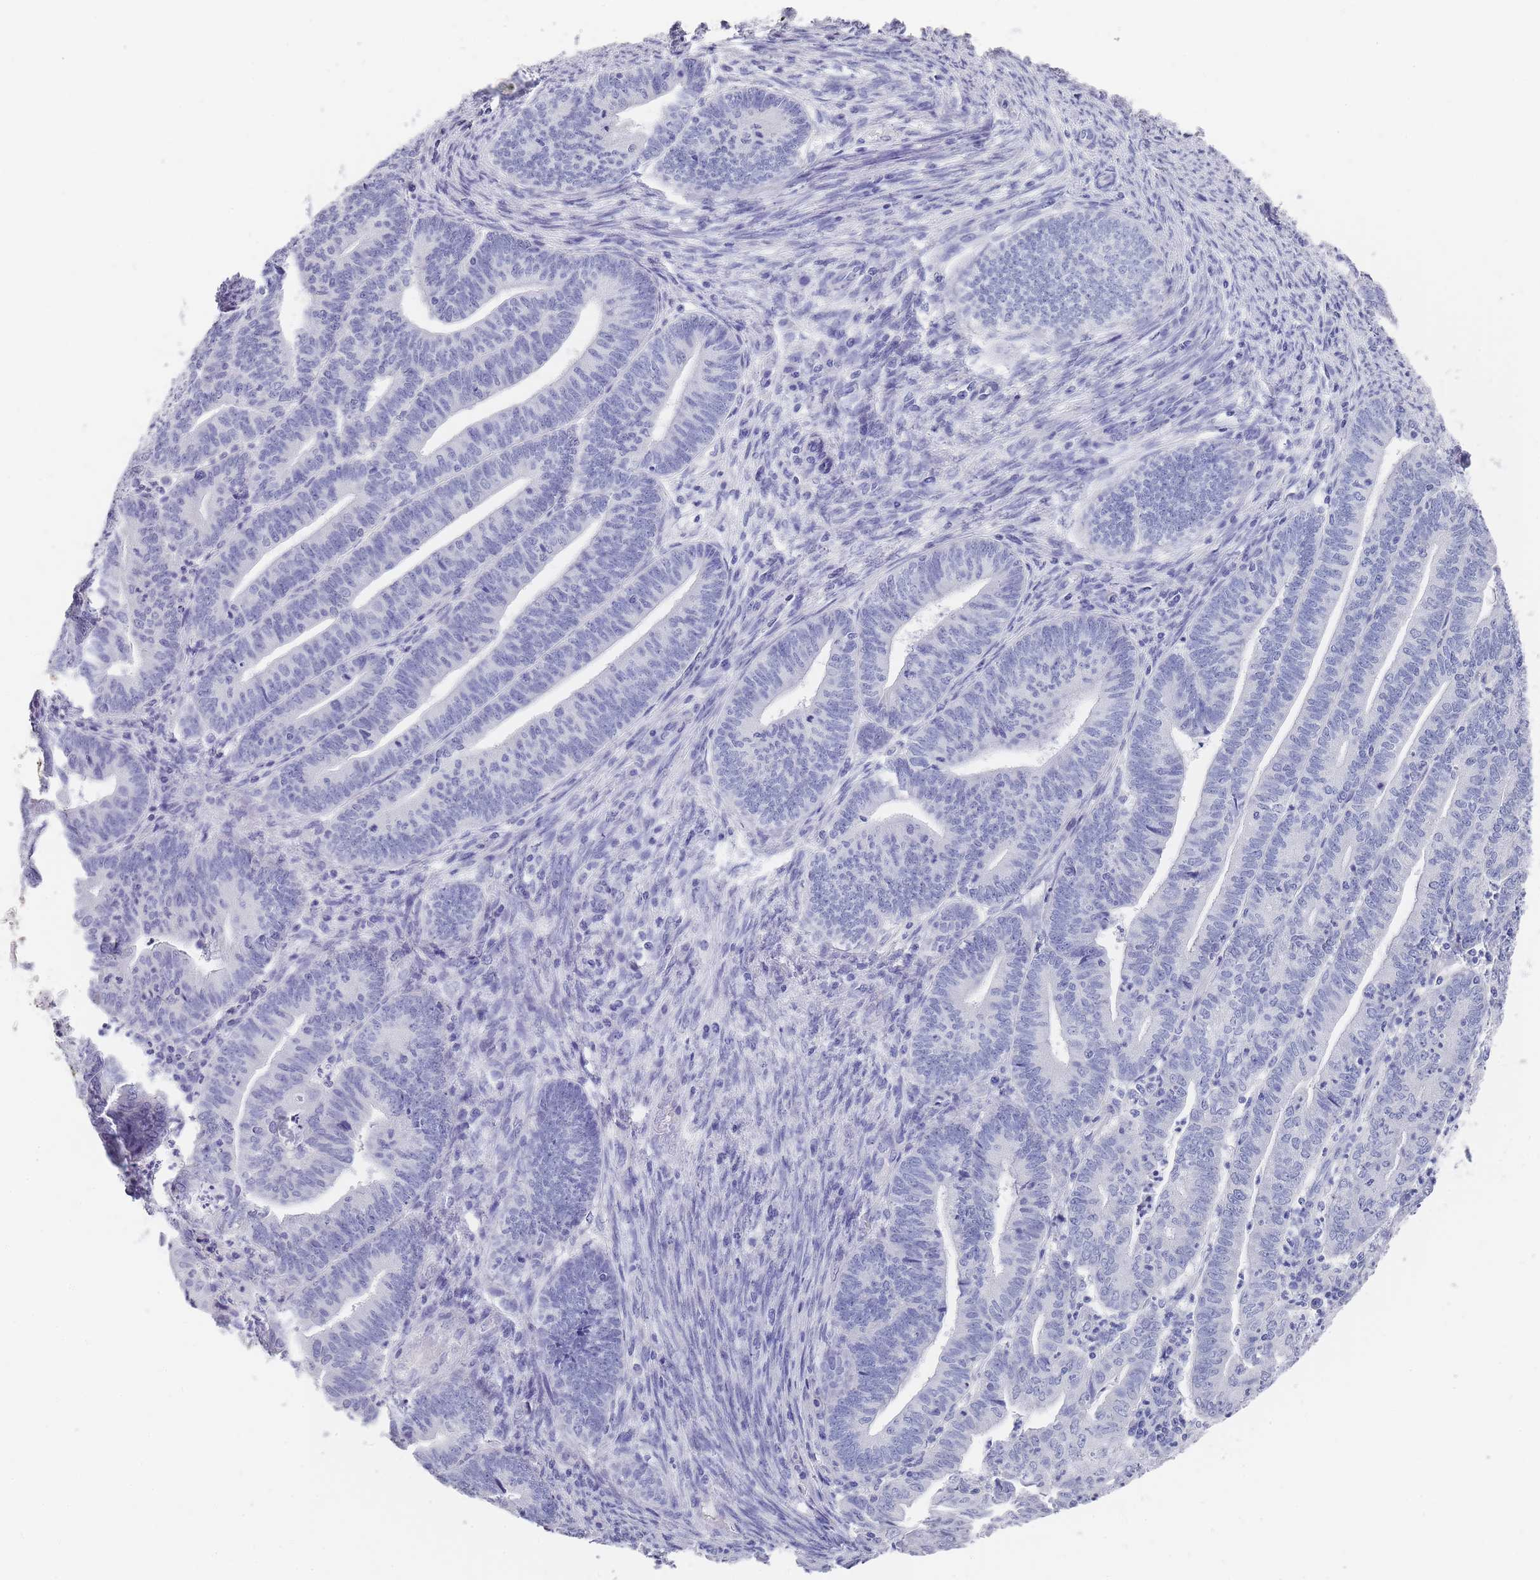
{"staining": {"intensity": "negative", "quantity": "none", "location": "none"}, "tissue": "endometrial cancer", "cell_type": "Tumor cells", "image_type": "cancer", "snomed": [{"axis": "morphology", "description": "Adenocarcinoma, NOS"}, {"axis": "topography", "description": "Endometrium"}], "caption": "Immunohistochemical staining of human endometrial cancer (adenocarcinoma) reveals no significant positivity in tumor cells.", "gene": "RAB2B", "patient": {"sex": "female", "age": 60}}